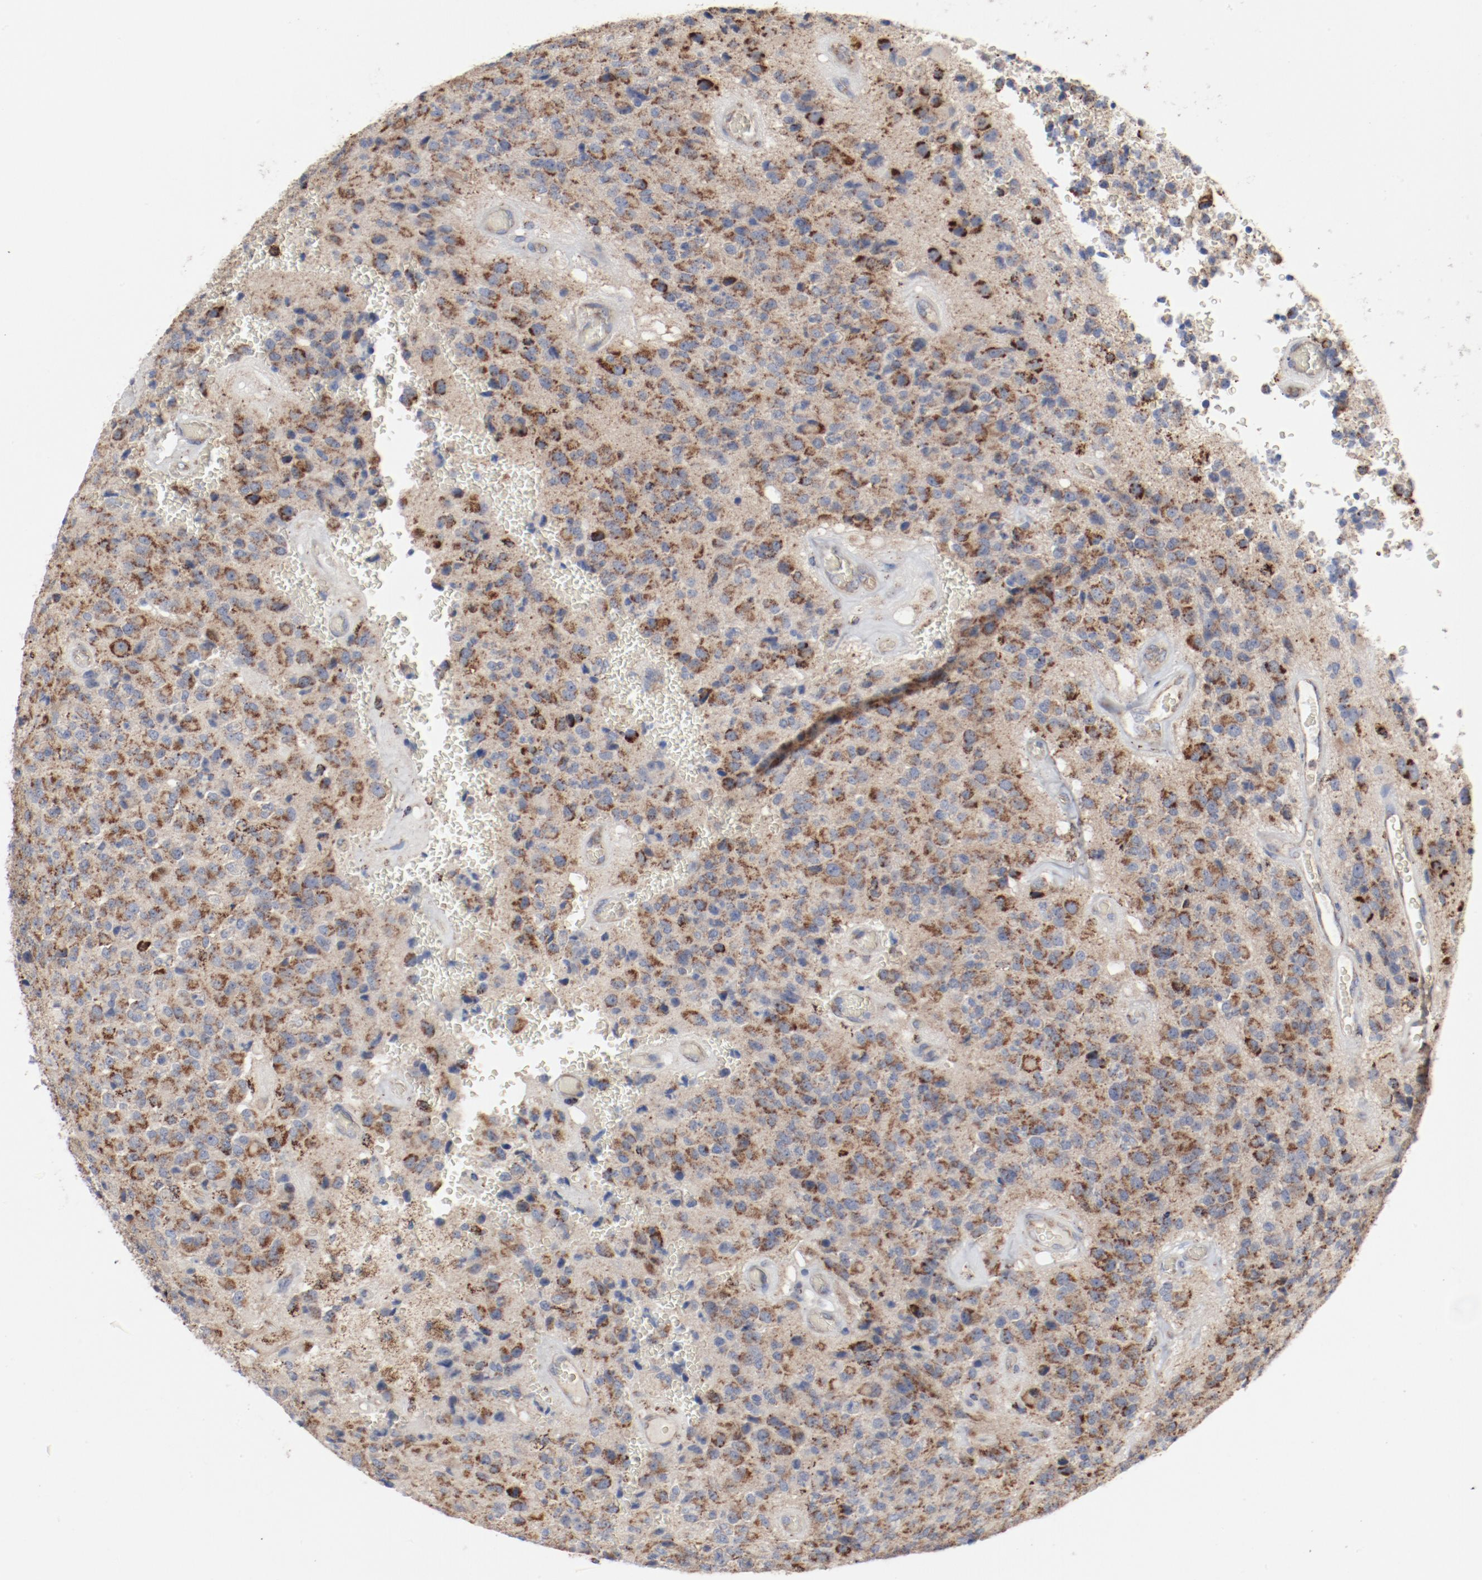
{"staining": {"intensity": "moderate", "quantity": "25%-75%", "location": "cytoplasmic/membranous"}, "tissue": "glioma", "cell_type": "Tumor cells", "image_type": "cancer", "snomed": [{"axis": "morphology", "description": "Glioma, malignant, High grade"}, {"axis": "topography", "description": "pancreas cauda"}], "caption": "This micrograph shows IHC staining of human glioma, with medium moderate cytoplasmic/membranous expression in about 25%-75% of tumor cells.", "gene": "SETD3", "patient": {"sex": "male", "age": 60}}